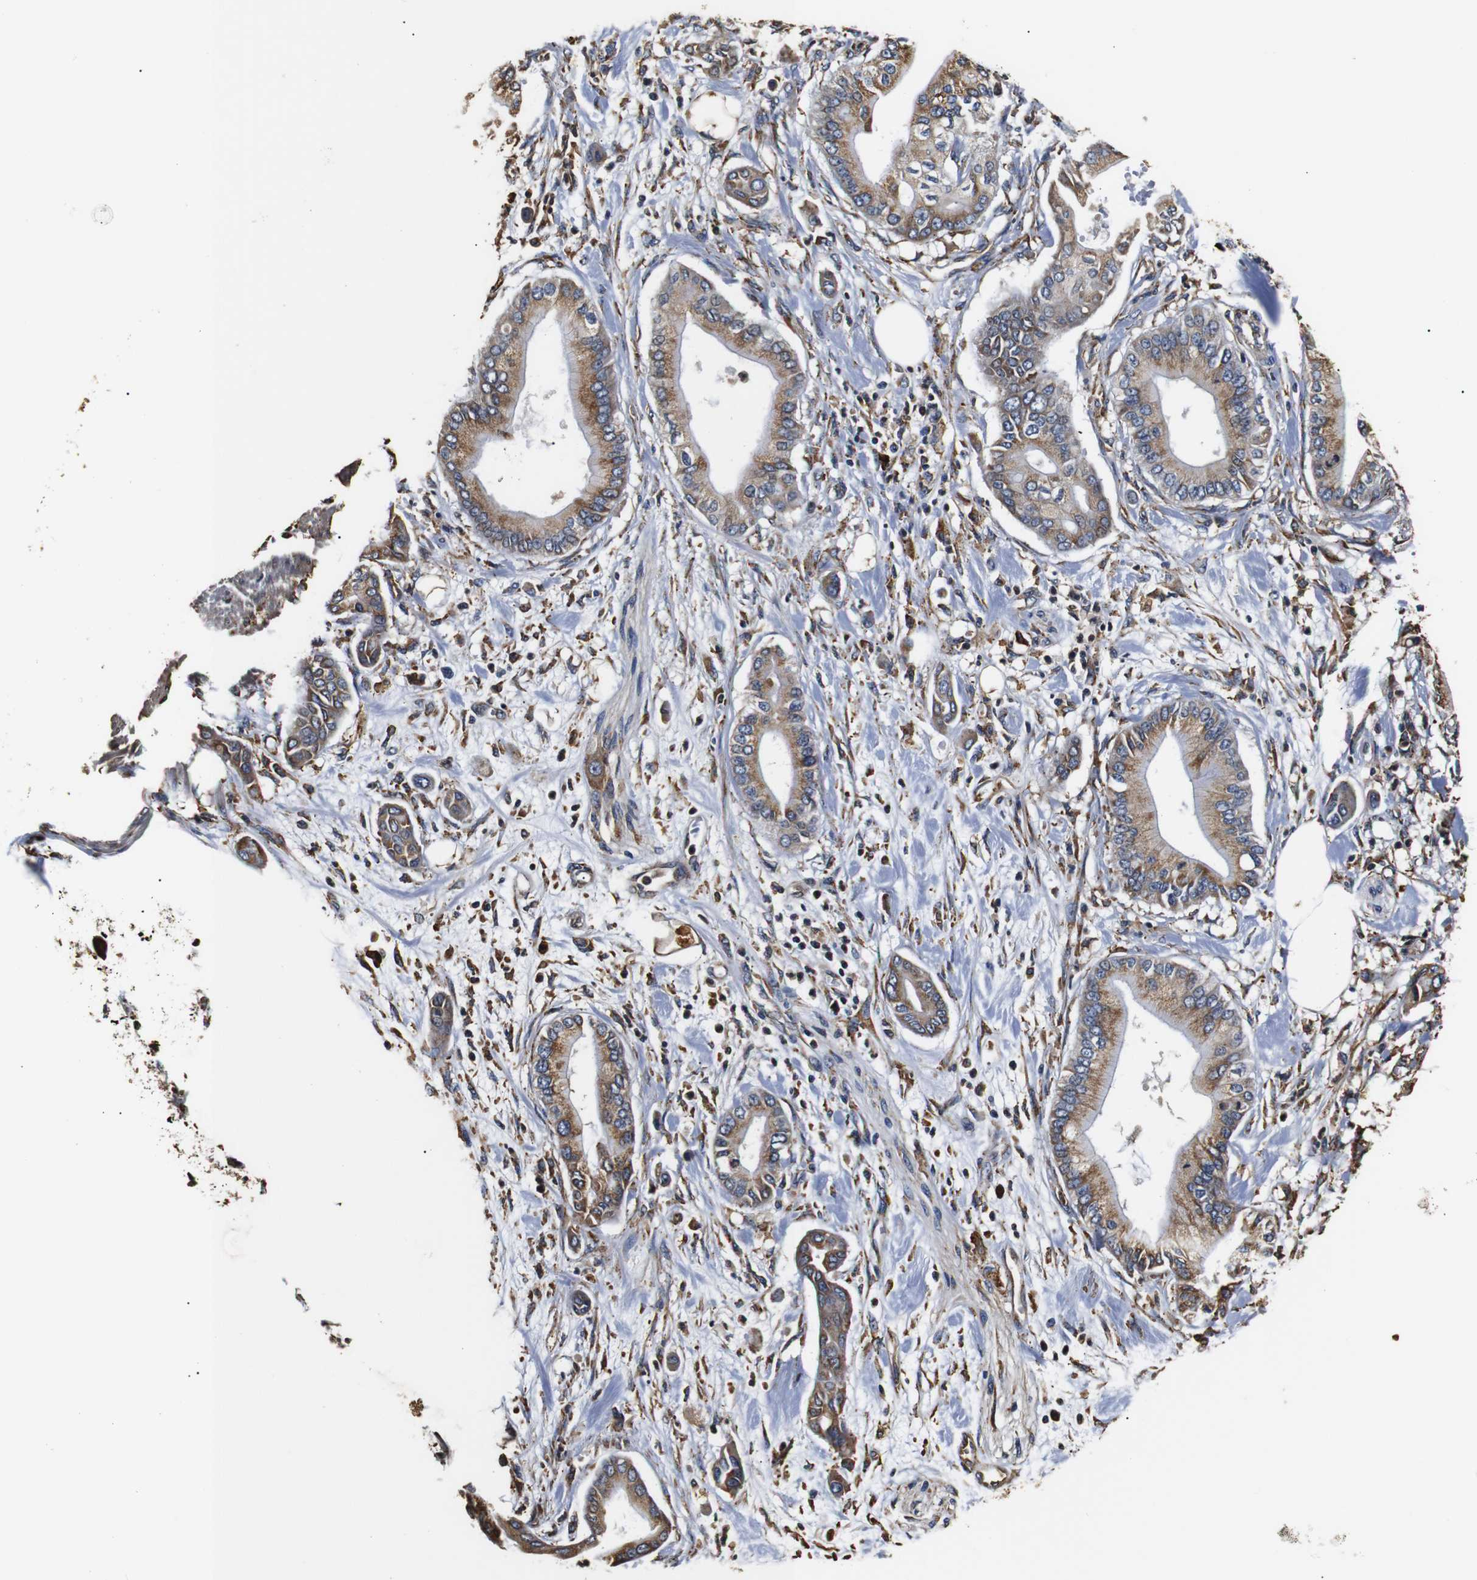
{"staining": {"intensity": "moderate", "quantity": ">75%", "location": "cytoplasmic/membranous"}, "tissue": "pancreatic cancer", "cell_type": "Tumor cells", "image_type": "cancer", "snomed": [{"axis": "morphology", "description": "Adenocarcinoma, NOS"}, {"axis": "morphology", "description": "Adenocarcinoma, metastatic, NOS"}, {"axis": "topography", "description": "Lymph node"}, {"axis": "topography", "description": "Pancreas"}, {"axis": "topography", "description": "Duodenum"}], "caption": "Moderate cytoplasmic/membranous staining for a protein is seen in approximately >75% of tumor cells of adenocarcinoma (pancreatic) using immunohistochemistry.", "gene": "HHIP", "patient": {"sex": "female", "age": 64}}